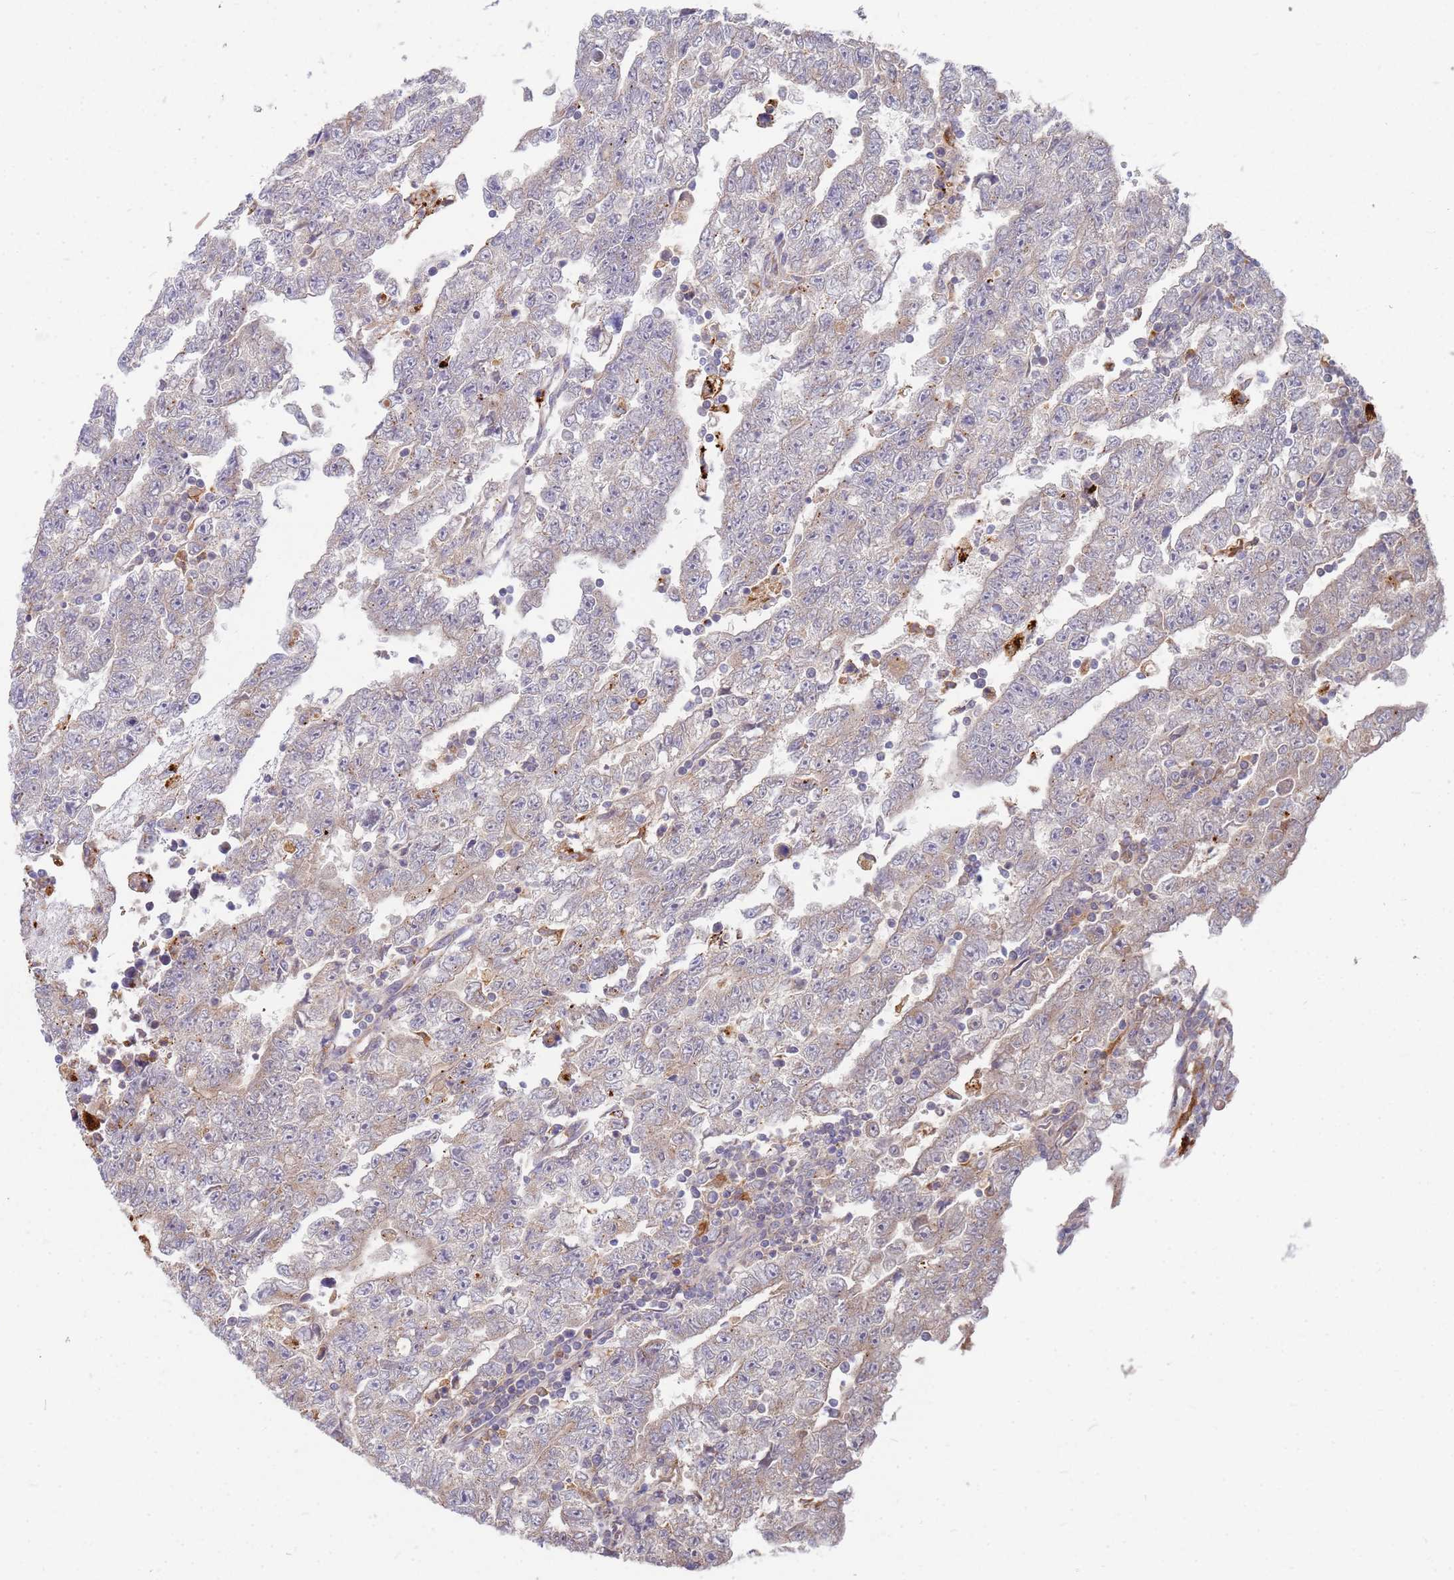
{"staining": {"intensity": "negative", "quantity": "none", "location": "none"}, "tissue": "testis cancer", "cell_type": "Tumor cells", "image_type": "cancer", "snomed": [{"axis": "morphology", "description": "Carcinoma, Embryonal, NOS"}, {"axis": "topography", "description": "Testis"}], "caption": "Tumor cells are negative for protein expression in human testis embryonal carcinoma.", "gene": "TMEM229B", "patient": {"sex": "male", "age": 25}}